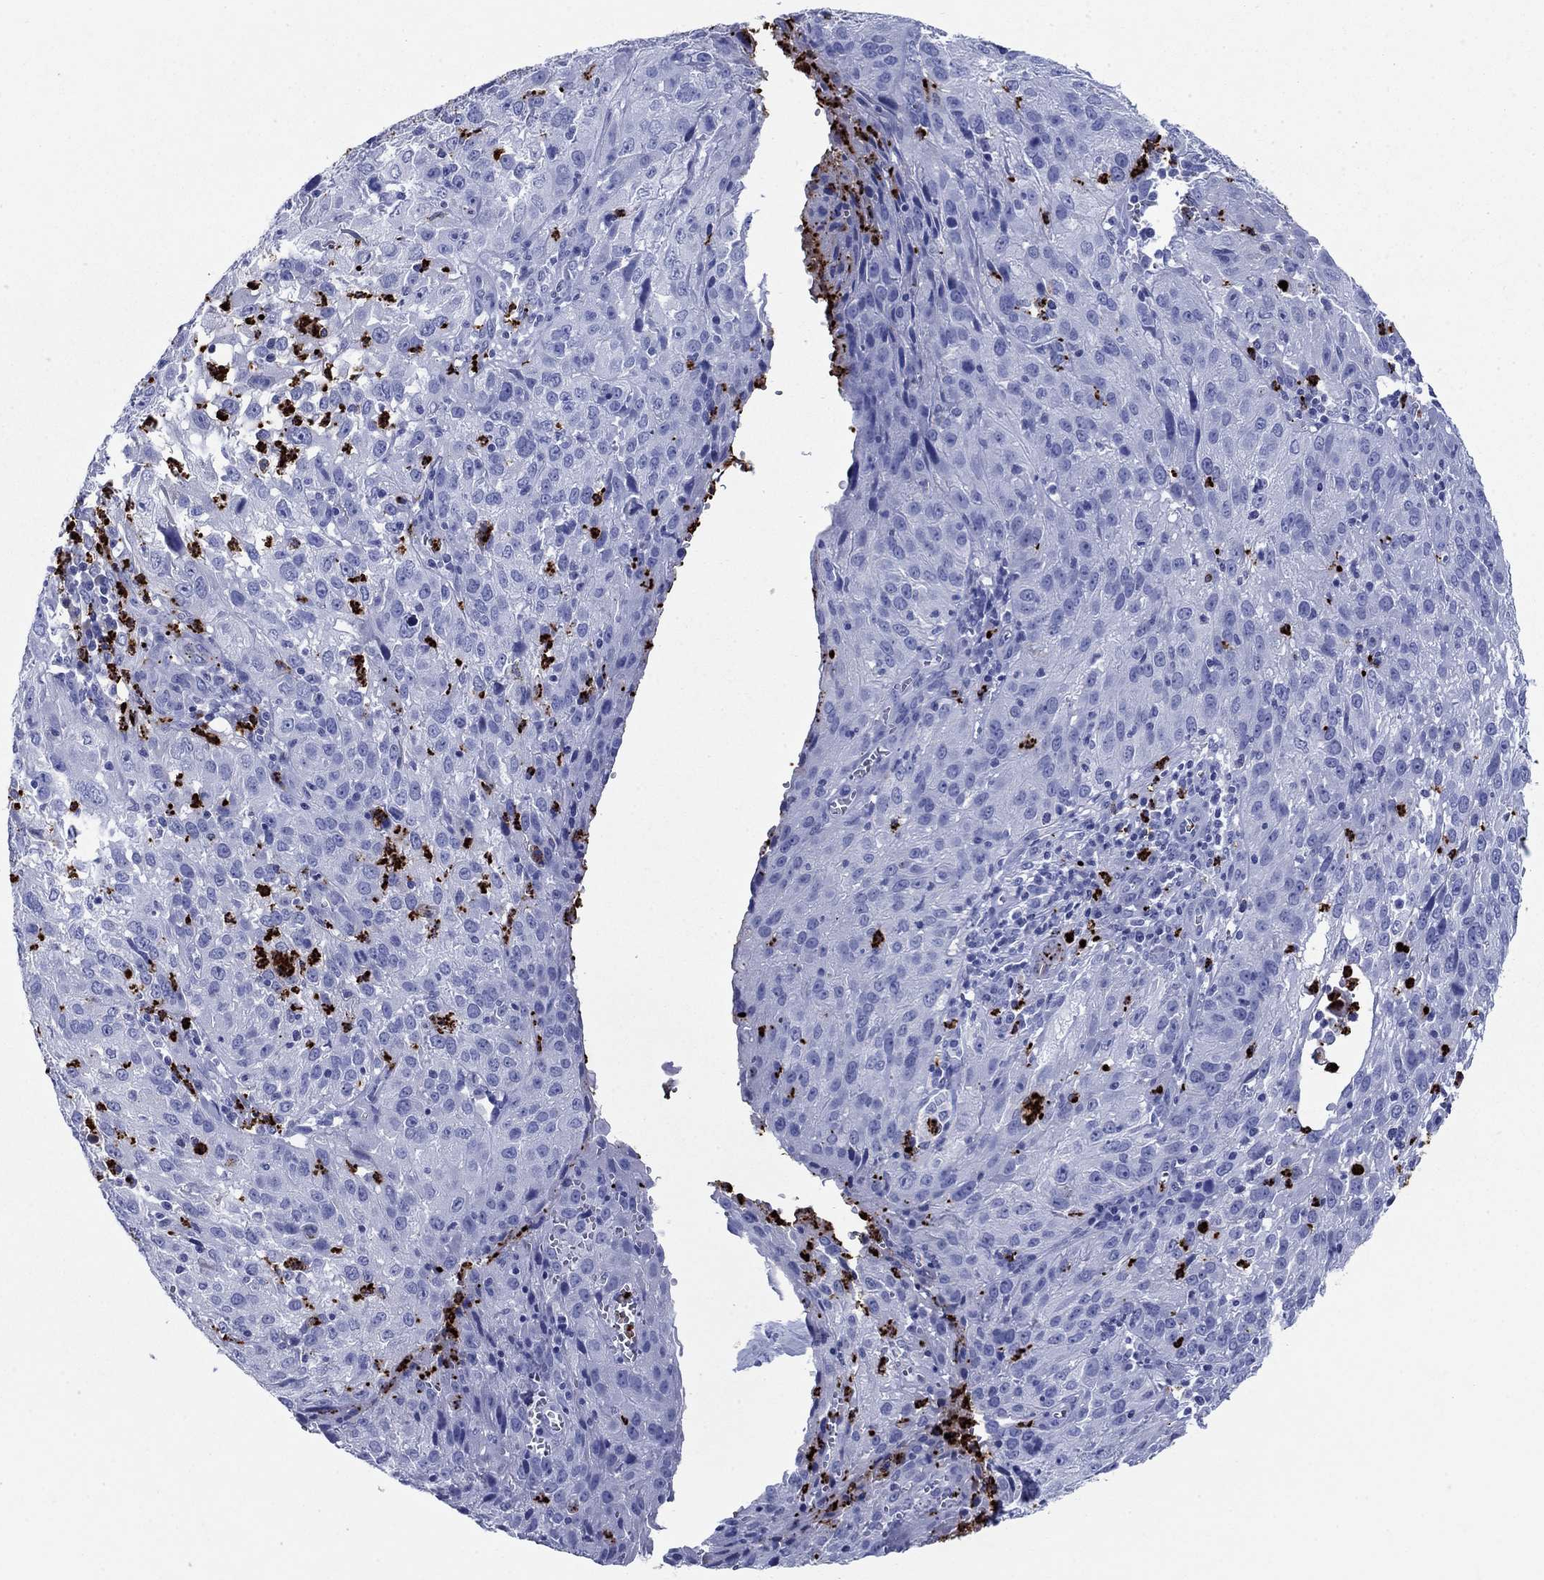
{"staining": {"intensity": "negative", "quantity": "none", "location": "none"}, "tissue": "cervical cancer", "cell_type": "Tumor cells", "image_type": "cancer", "snomed": [{"axis": "morphology", "description": "Squamous cell carcinoma, NOS"}, {"axis": "topography", "description": "Cervix"}], "caption": "Human cervical squamous cell carcinoma stained for a protein using immunohistochemistry demonstrates no positivity in tumor cells.", "gene": "AZU1", "patient": {"sex": "female", "age": 32}}